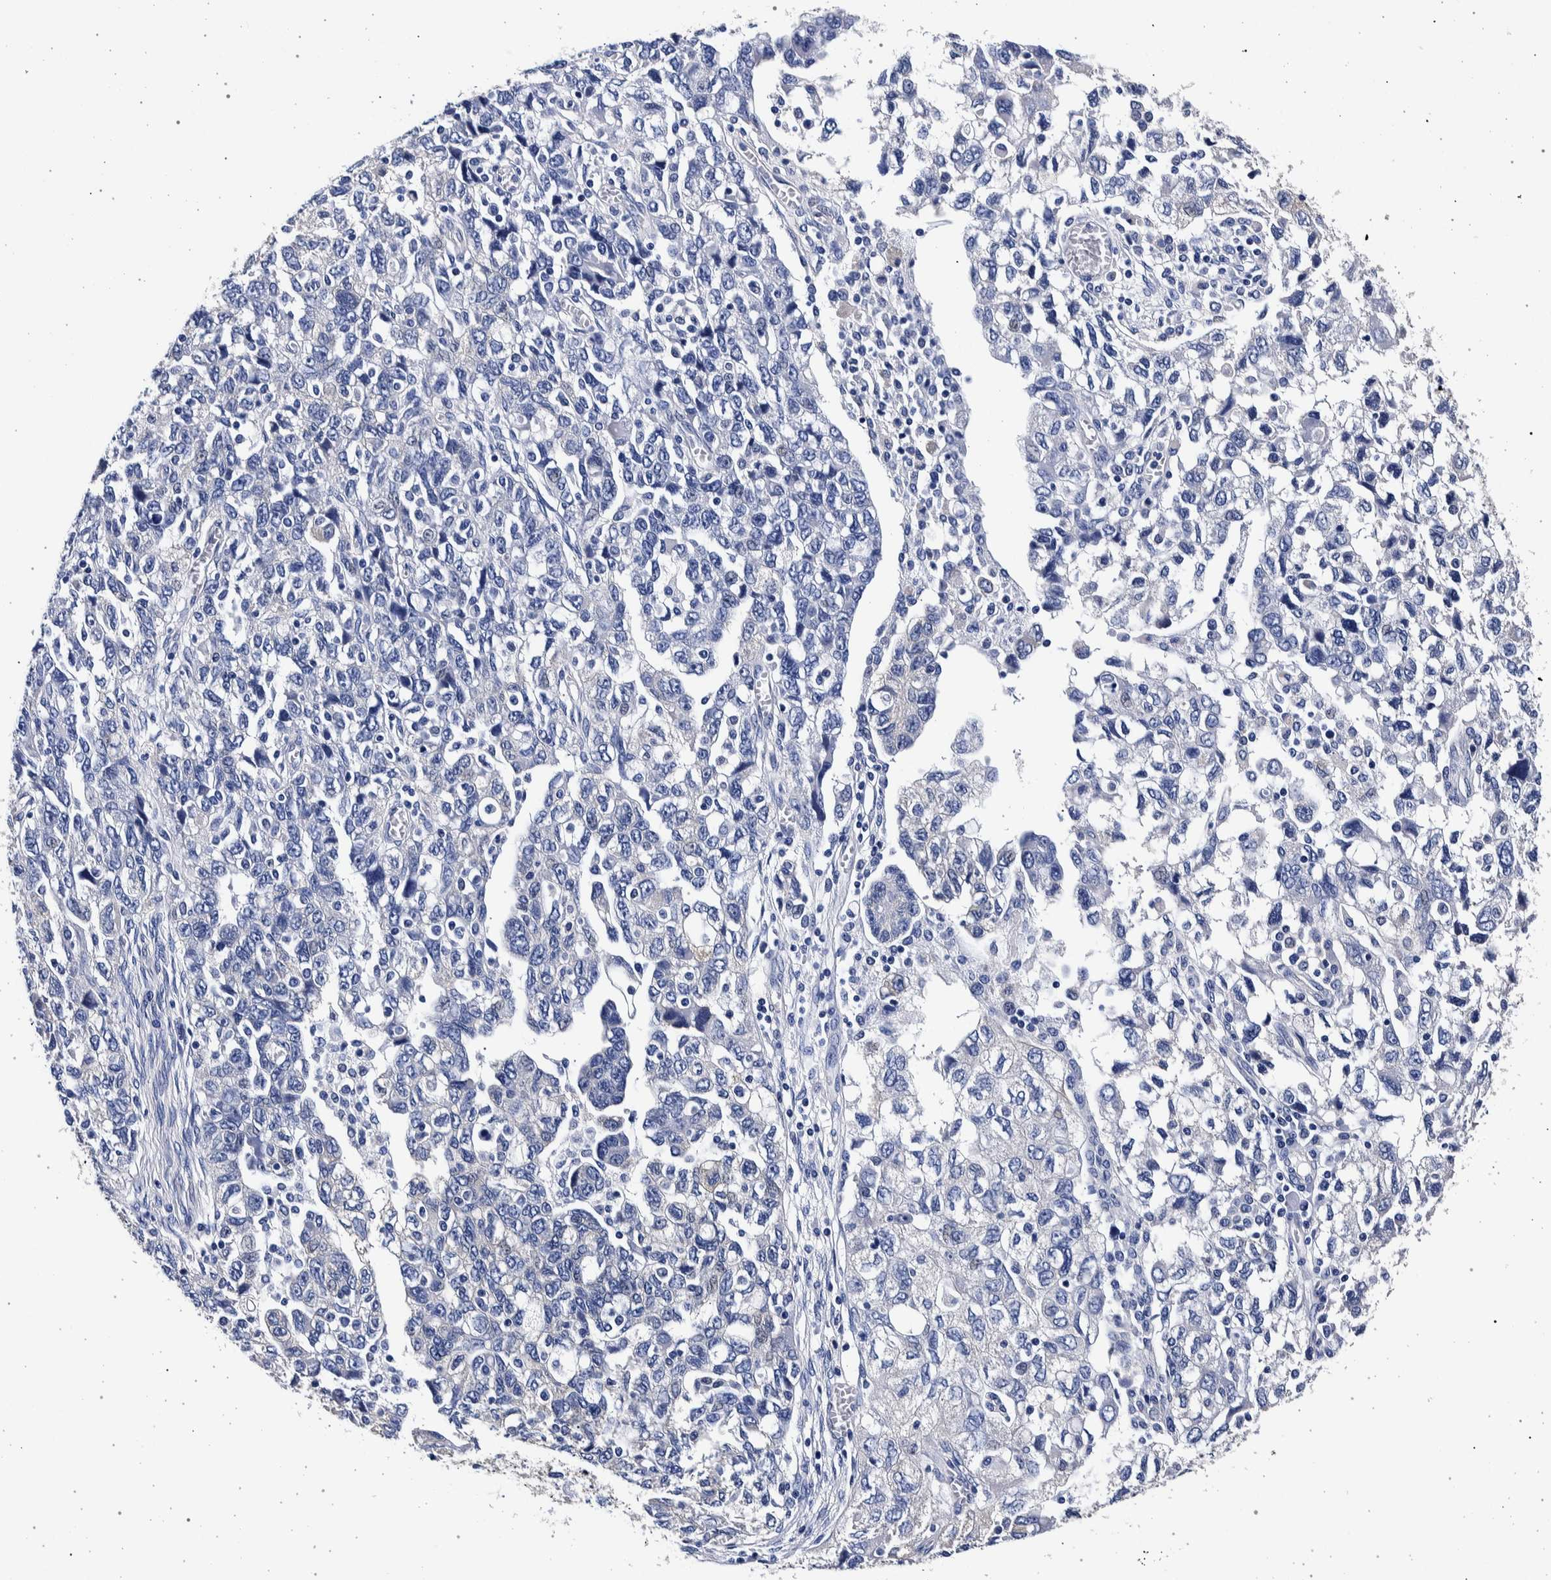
{"staining": {"intensity": "negative", "quantity": "none", "location": "none"}, "tissue": "ovarian cancer", "cell_type": "Tumor cells", "image_type": "cancer", "snomed": [{"axis": "morphology", "description": "Carcinoma, NOS"}, {"axis": "morphology", "description": "Cystadenocarcinoma, serous, NOS"}, {"axis": "topography", "description": "Ovary"}], "caption": "Micrograph shows no significant protein expression in tumor cells of ovarian serous cystadenocarcinoma.", "gene": "NIBAN2", "patient": {"sex": "female", "age": 69}}